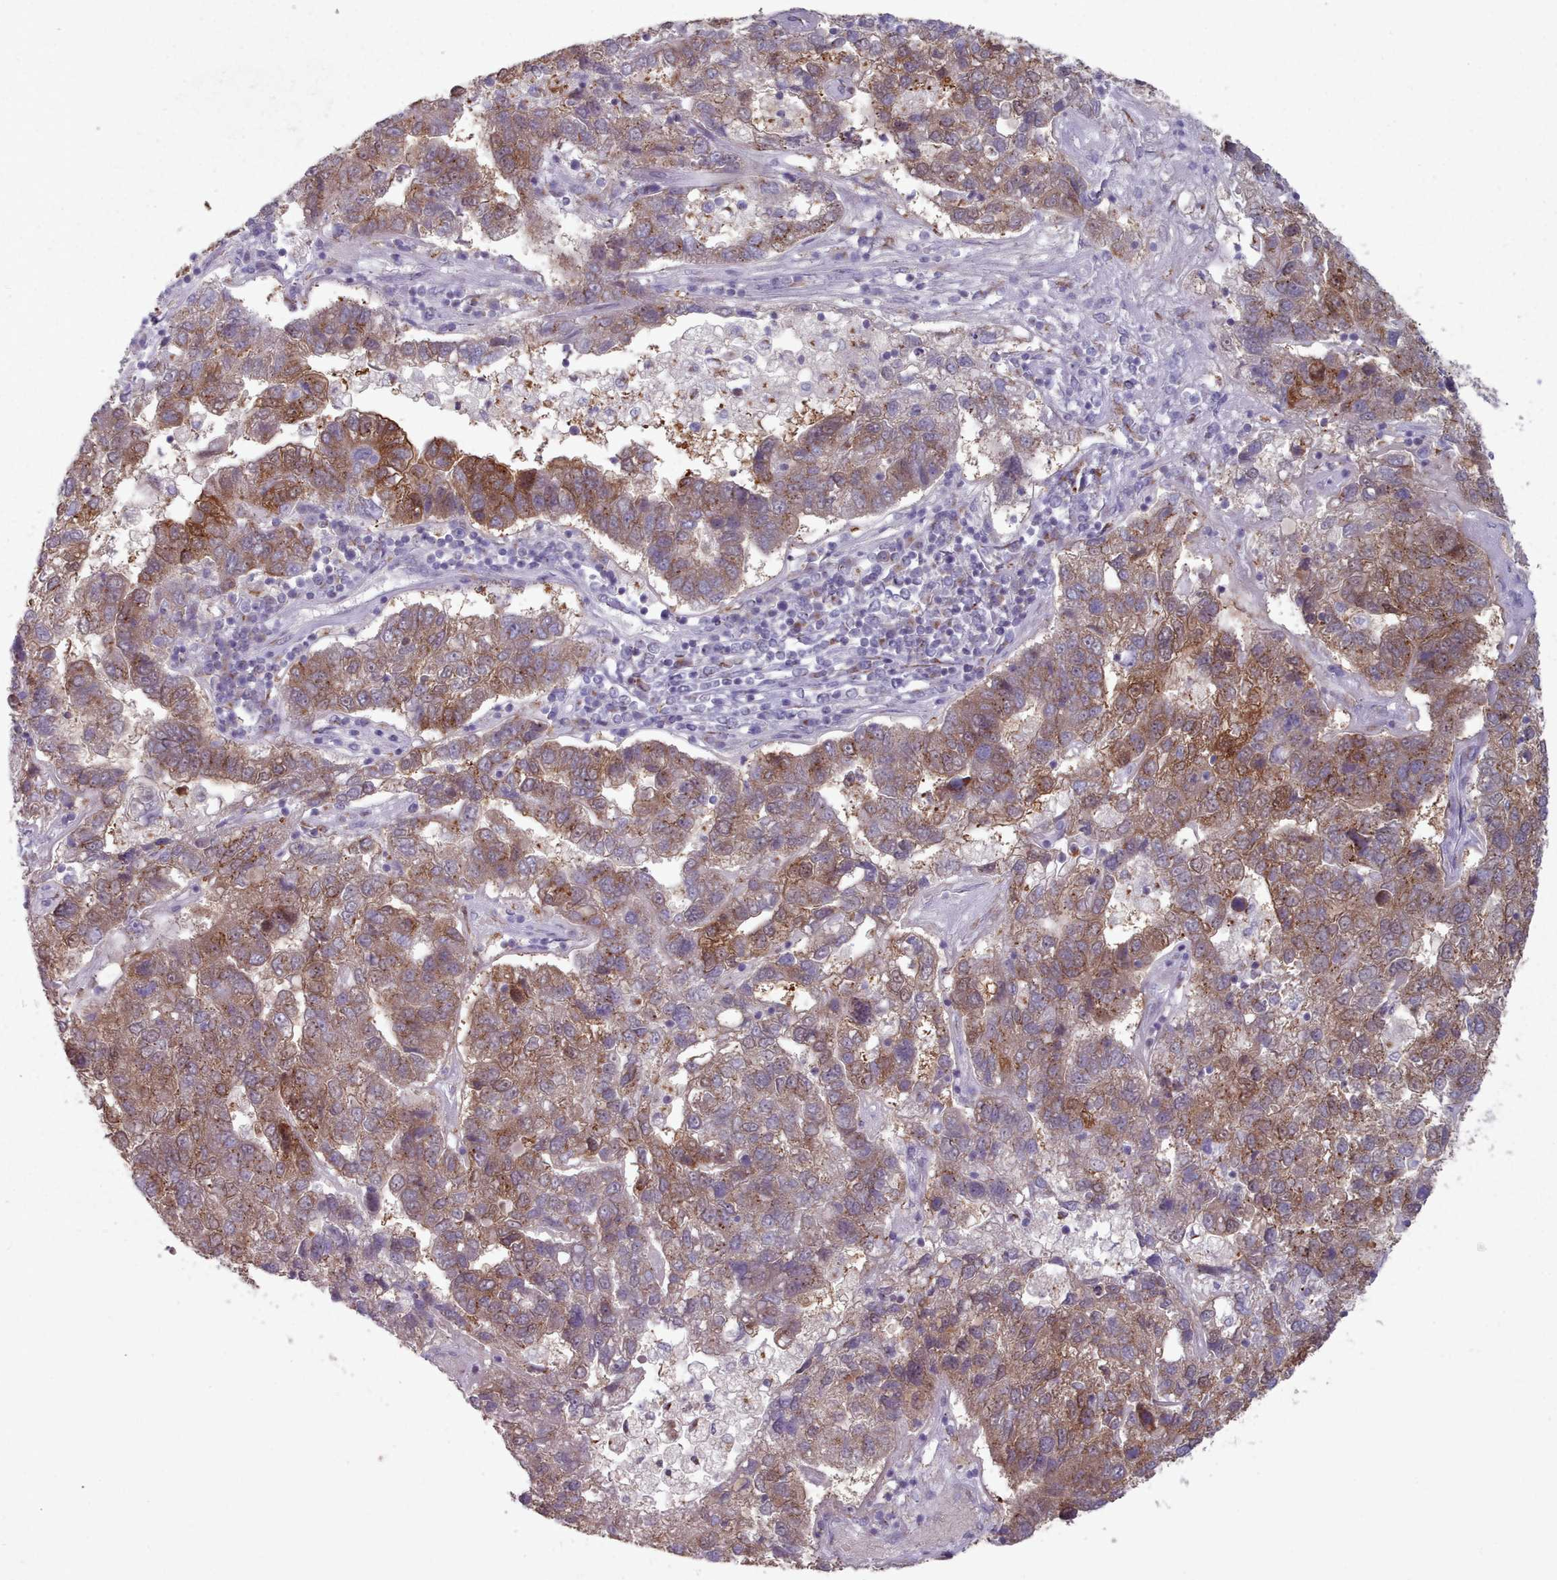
{"staining": {"intensity": "moderate", "quantity": ">75%", "location": "cytoplasmic/membranous"}, "tissue": "pancreatic cancer", "cell_type": "Tumor cells", "image_type": "cancer", "snomed": [{"axis": "morphology", "description": "Adenocarcinoma, NOS"}, {"axis": "topography", "description": "Pancreas"}], "caption": "The image reveals a brown stain indicating the presence of a protein in the cytoplasmic/membranous of tumor cells in pancreatic cancer (adenocarcinoma).", "gene": "MAN1B1", "patient": {"sex": "female", "age": 61}}